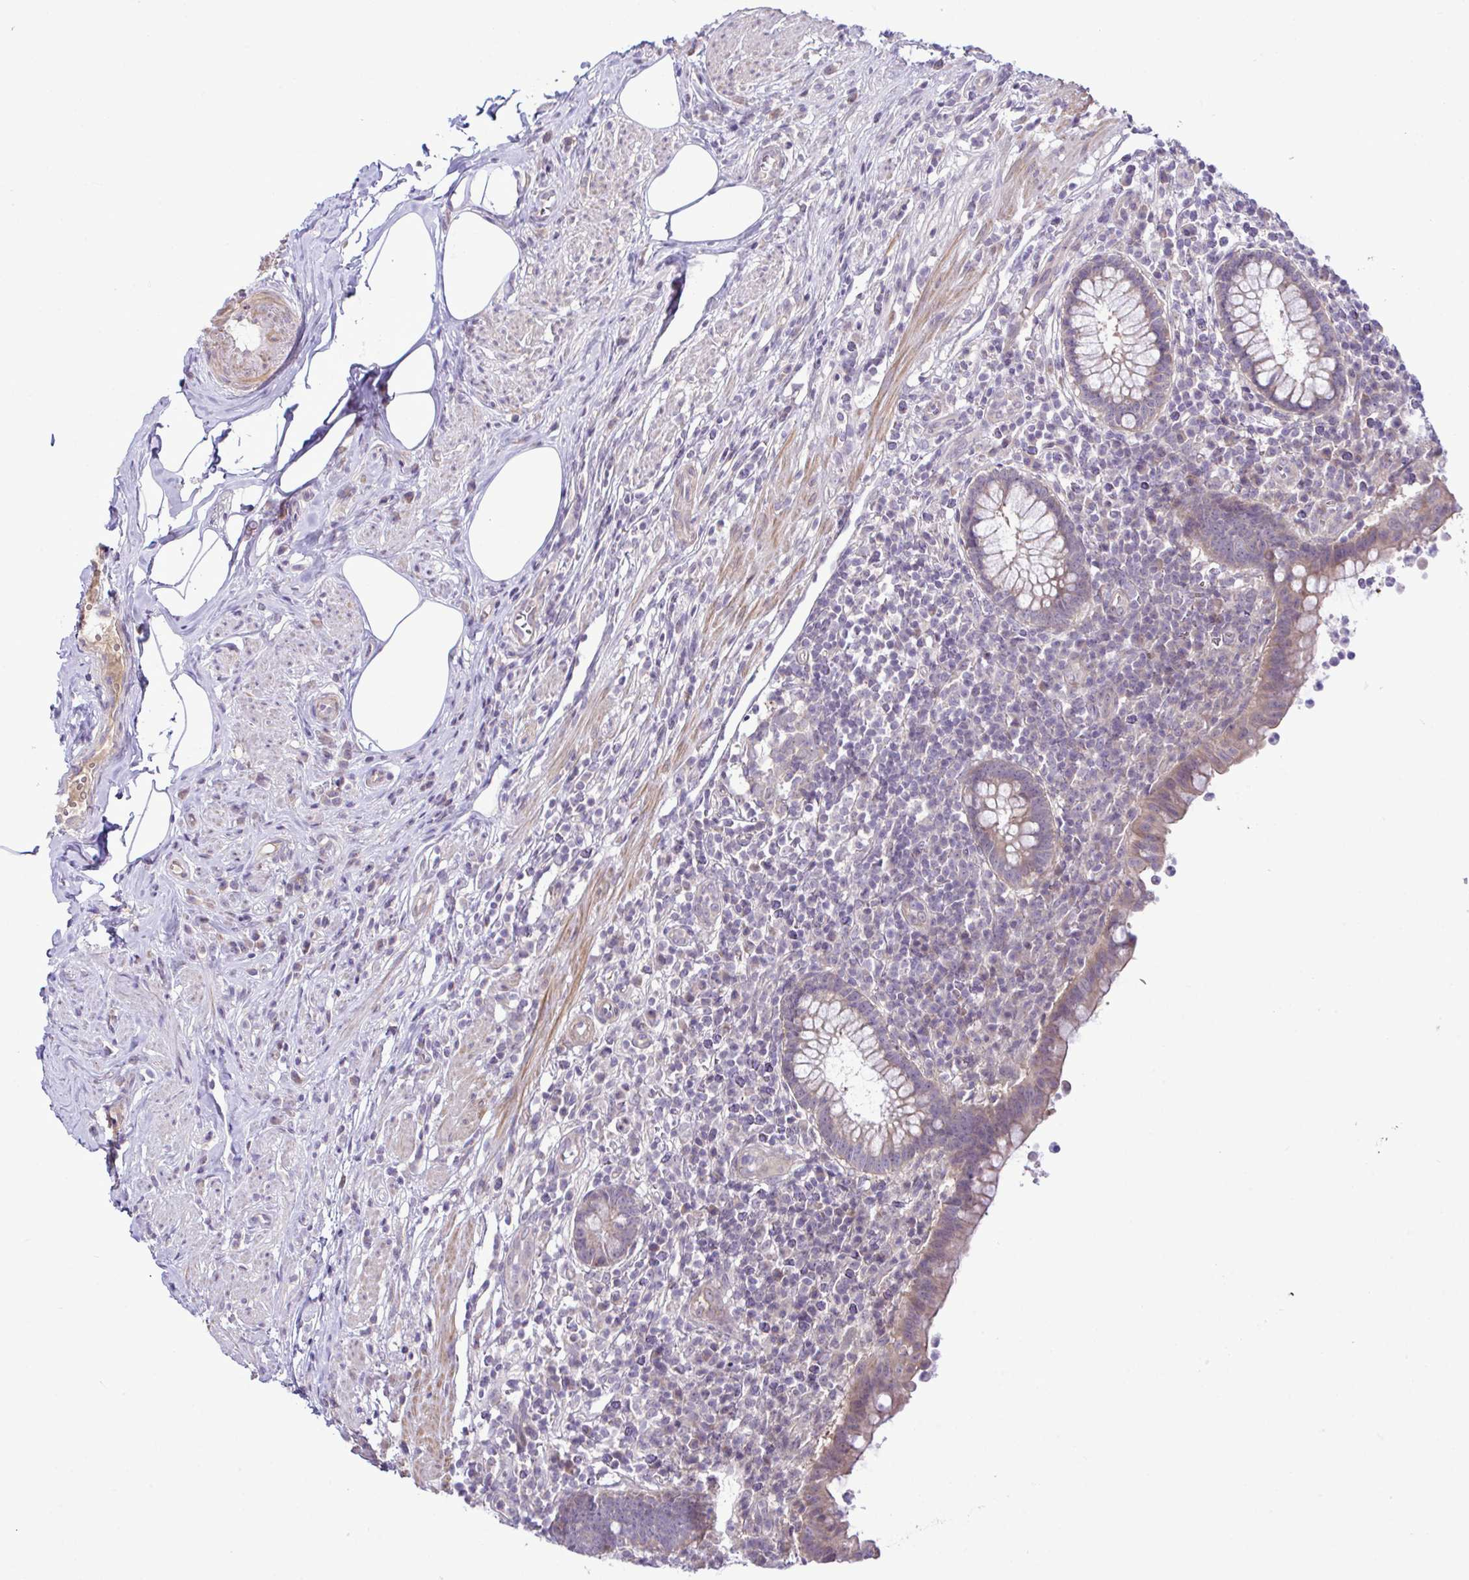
{"staining": {"intensity": "moderate", "quantity": "25%-75%", "location": "cytoplasmic/membranous"}, "tissue": "appendix", "cell_type": "Glandular cells", "image_type": "normal", "snomed": [{"axis": "morphology", "description": "Normal tissue, NOS"}, {"axis": "topography", "description": "Appendix"}], "caption": "Human appendix stained with a brown dye exhibits moderate cytoplasmic/membranous positive expression in about 25%-75% of glandular cells.", "gene": "SYNPO2L", "patient": {"sex": "female", "age": 56}}